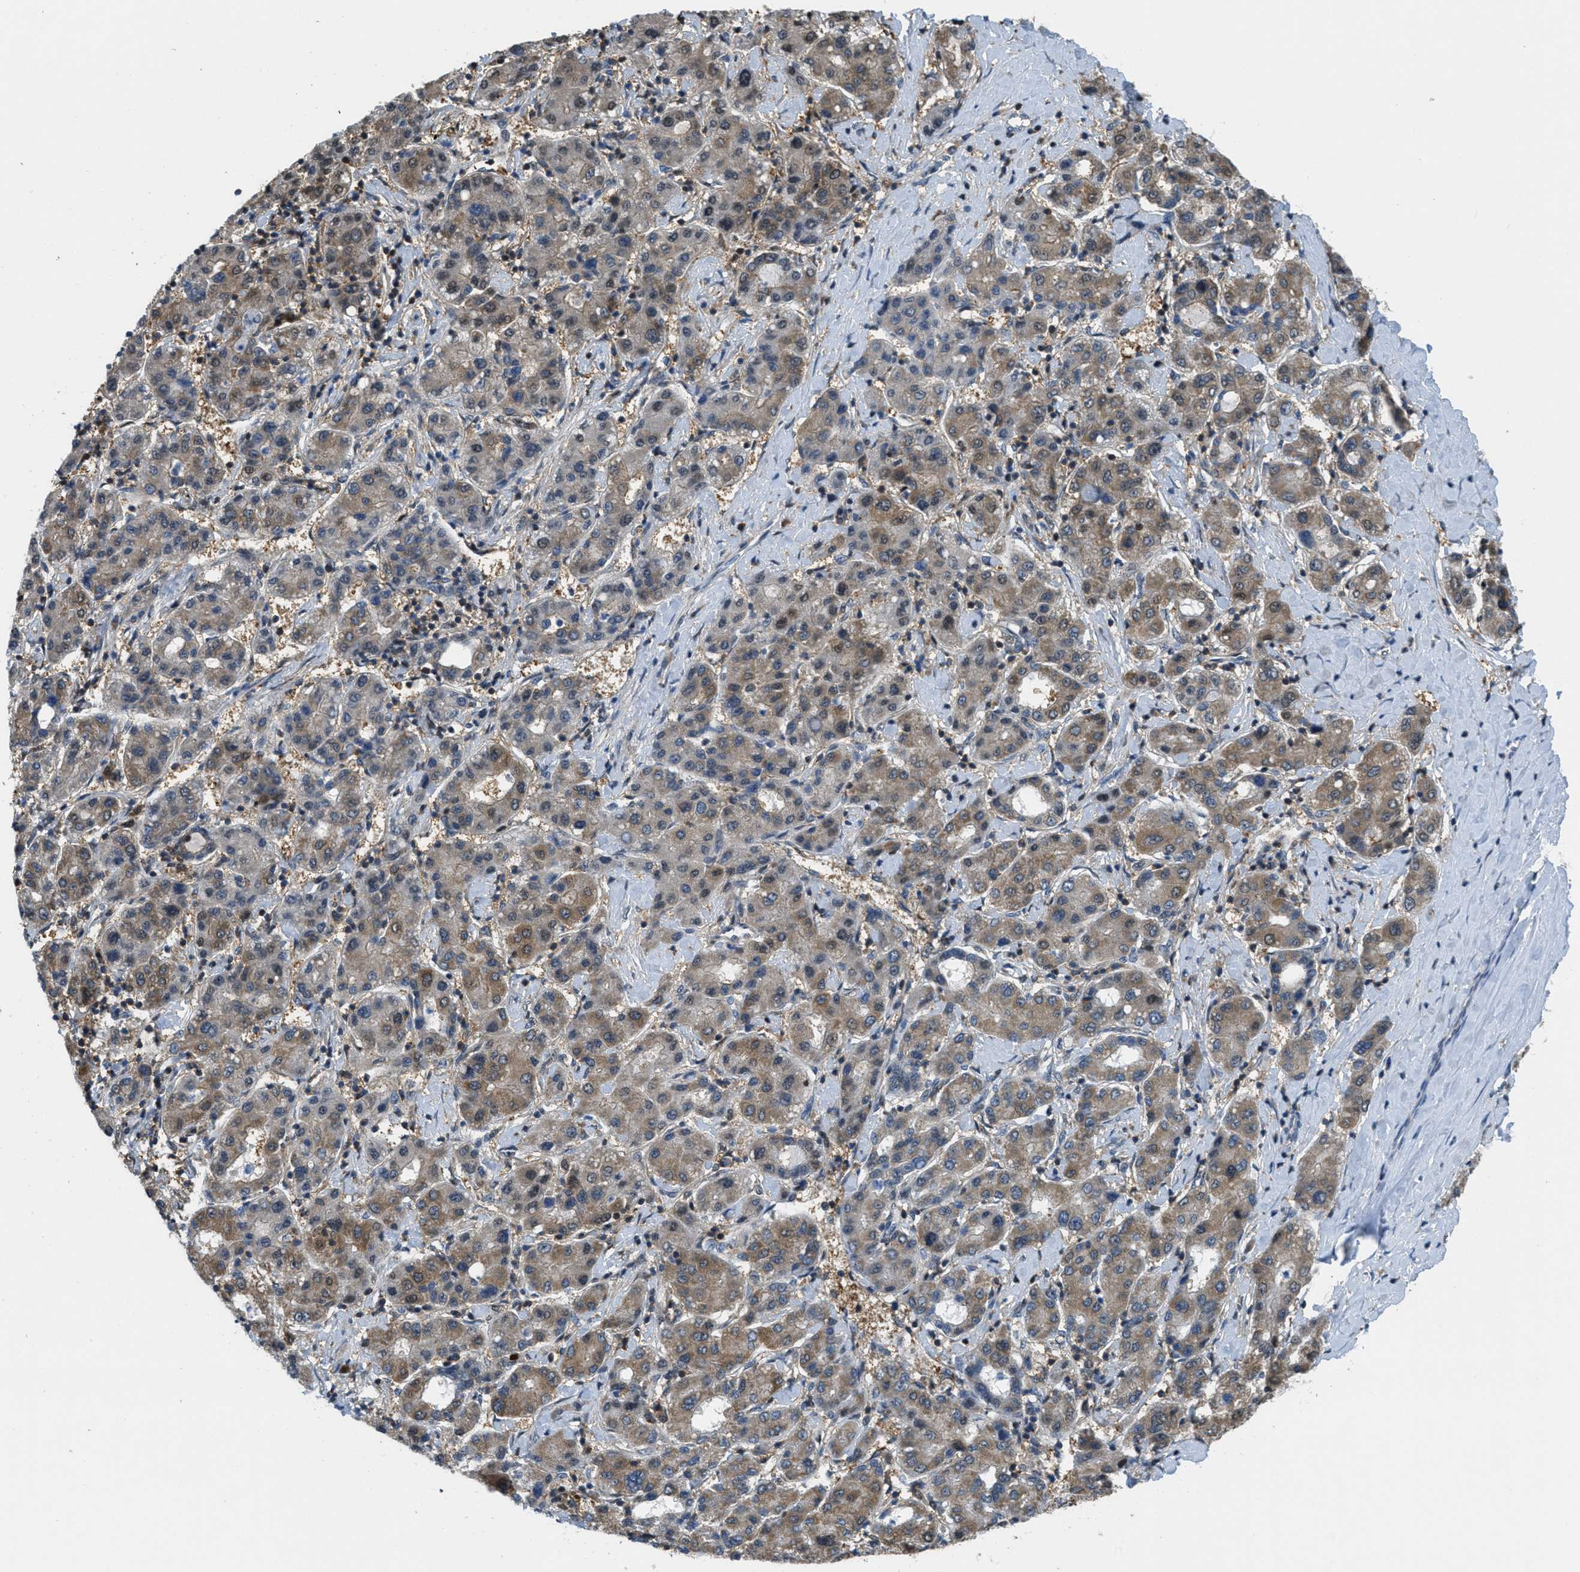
{"staining": {"intensity": "moderate", "quantity": ">75%", "location": "cytoplasmic/membranous"}, "tissue": "liver cancer", "cell_type": "Tumor cells", "image_type": "cancer", "snomed": [{"axis": "morphology", "description": "Carcinoma, Hepatocellular, NOS"}, {"axis": "topography", "description": "Liver"}], "caption": "A photomicrograph showing moderate cytoplasmic/membranous expression in approximately >75% of tumor cells in liver cancer, as visualized by brown immunohistochemical staining.", "gene": "PIP5K1C", "patient": {"sex": "male", "age": 65}}